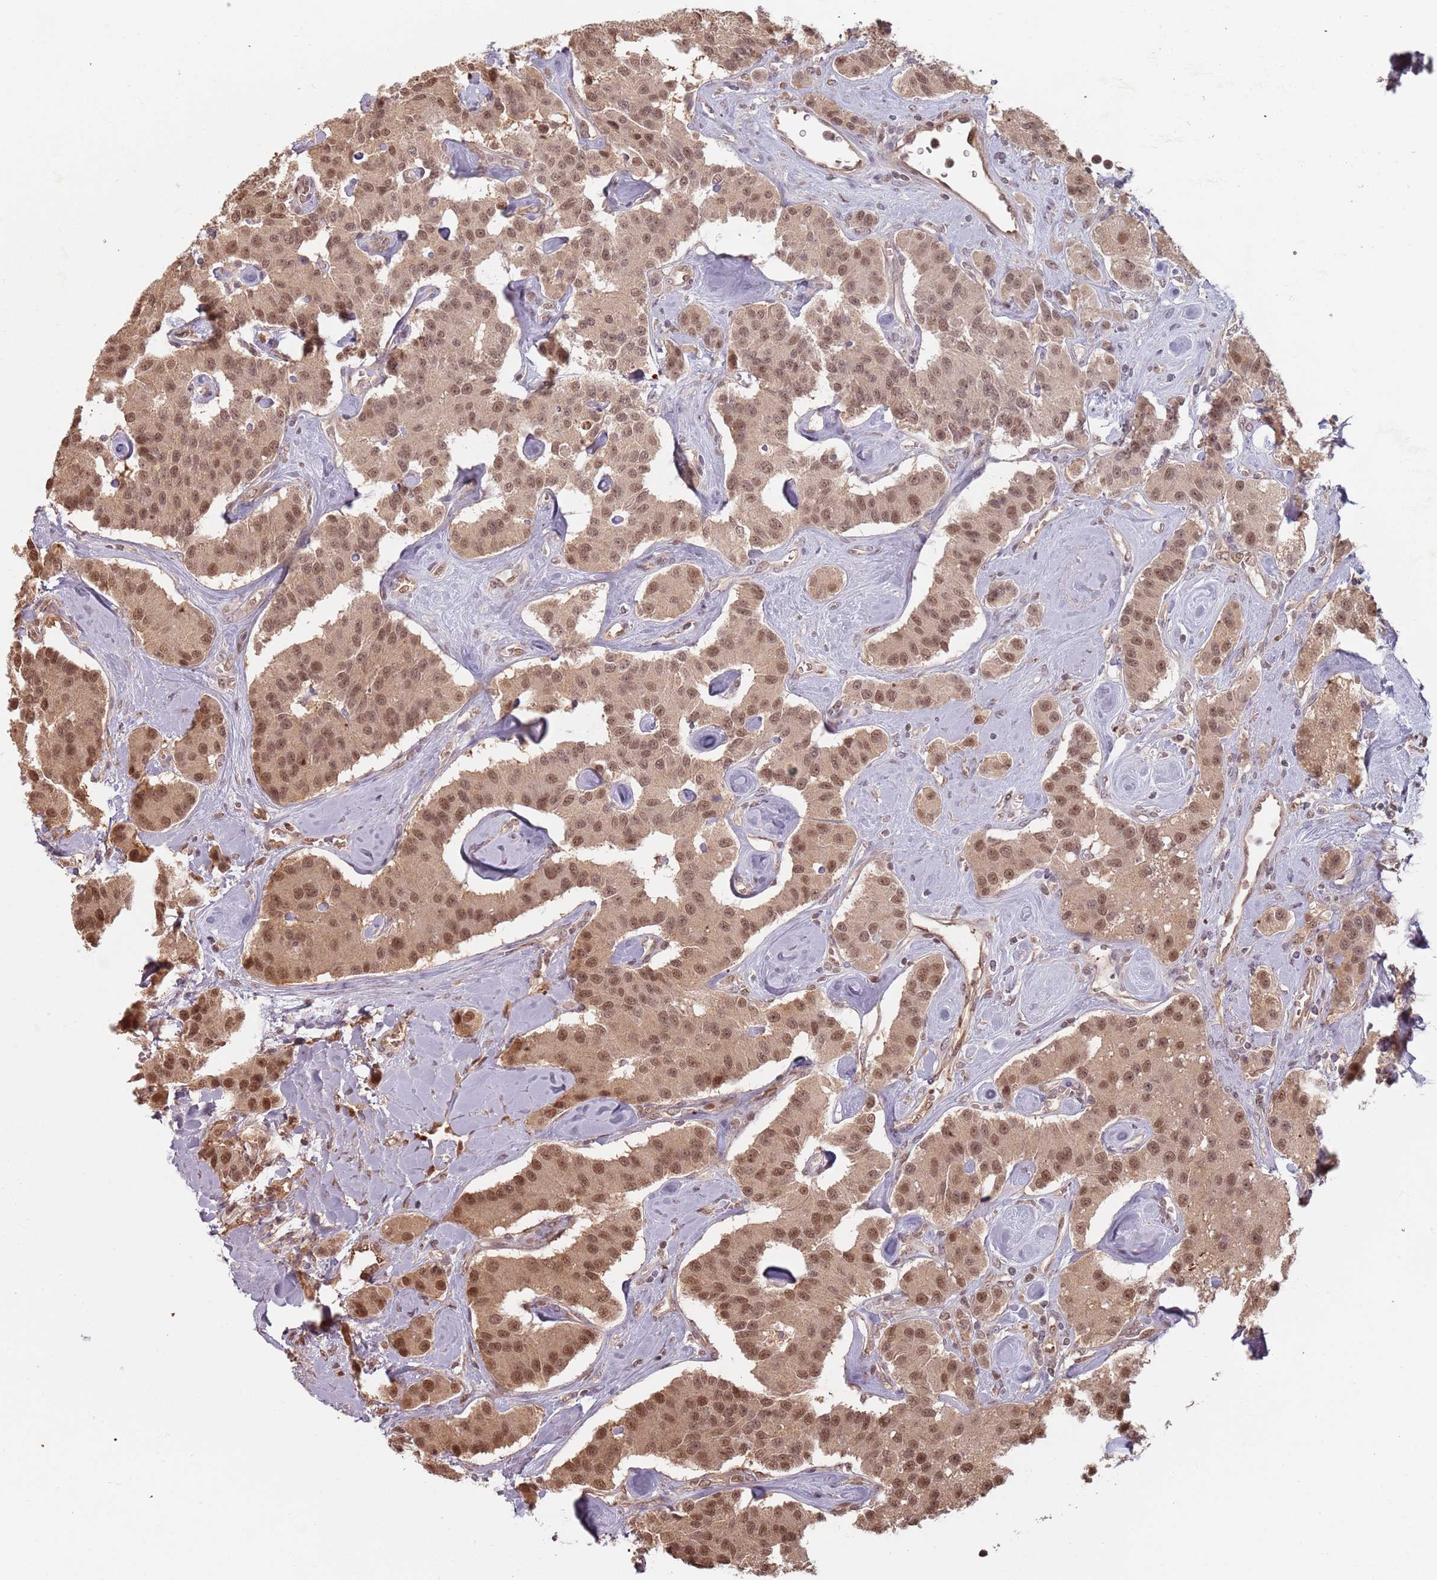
{"staining": {"intensity": "moderate", "quantity": ">75%", "location": "nuclear"}, "tissue": "carcinoid", "cell_type": "Tumor cells", "image_type": "cancer", "snomed": [{"axis": "morphology", "description": "Carcinoid, malignant, NOS"}, {"axis": "topography", "description": "Pancreas"}], "caption": "A medium amount of moderate nuclear positivity is seen in approximately >75% of tumor cells in carcinoid (malignant) tissue.", "gene": "PLSCR5", "patient": {"sex": "male", "age": 41}}